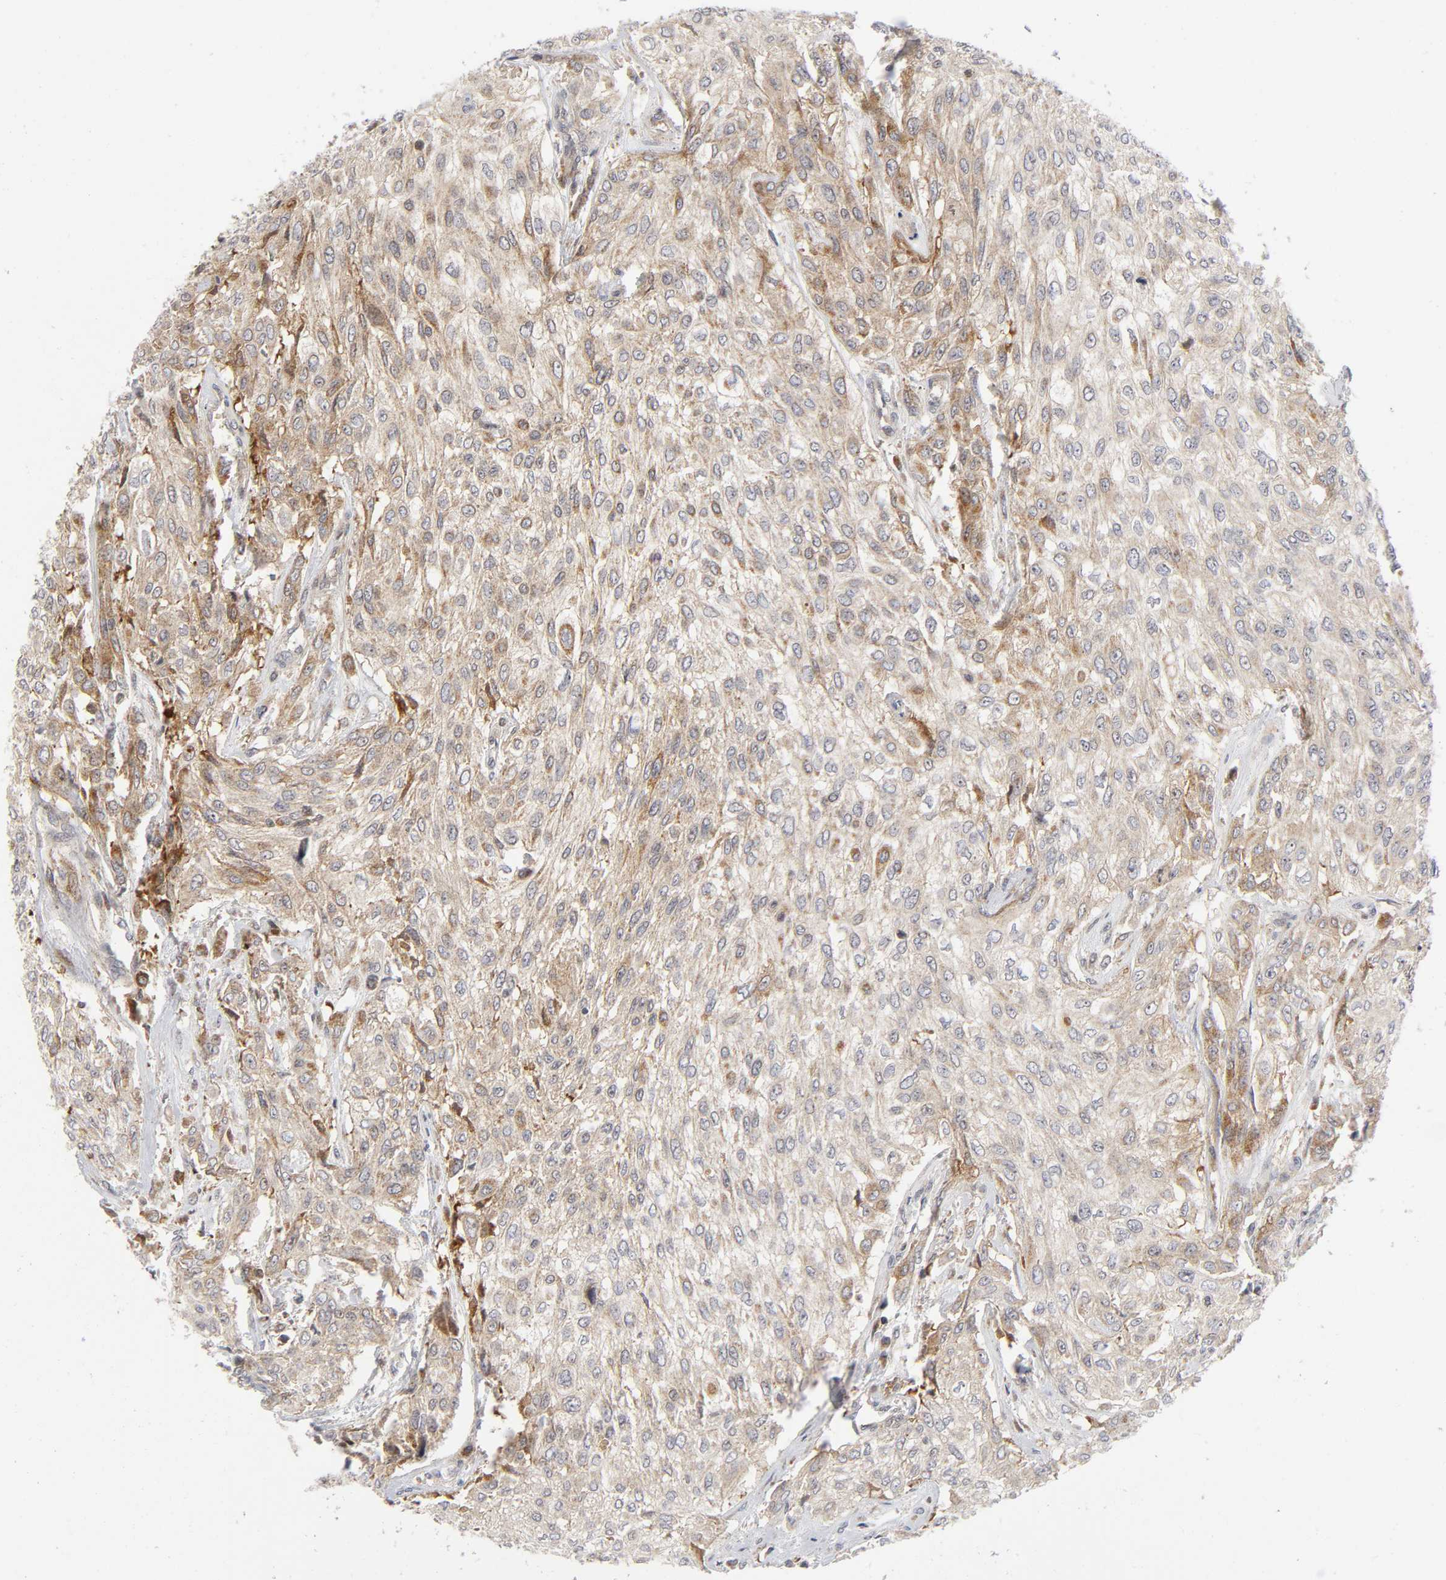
{"staining": {"intensity": "moderate", "quantity": ">75%", "location": "cytoplasmic/membranous"}, "tissue": "urothelial cancer", "cell_type": "Tumor cells", "image_type": "cancer", "snomed": [{"axis": "morphology", "description": "Urothelial carcinoma, High grade"}, {"axis": "topography", "description": "Urinary bladder"}], "caption": "Protein expression analysis of urothelial carcinoma (high-grade) shows moderate cytoplasmic/membranous positivity in about >75% of tumor cells.", "gene": "EIF5", "patient": {"sex": "male", "age": 57}}